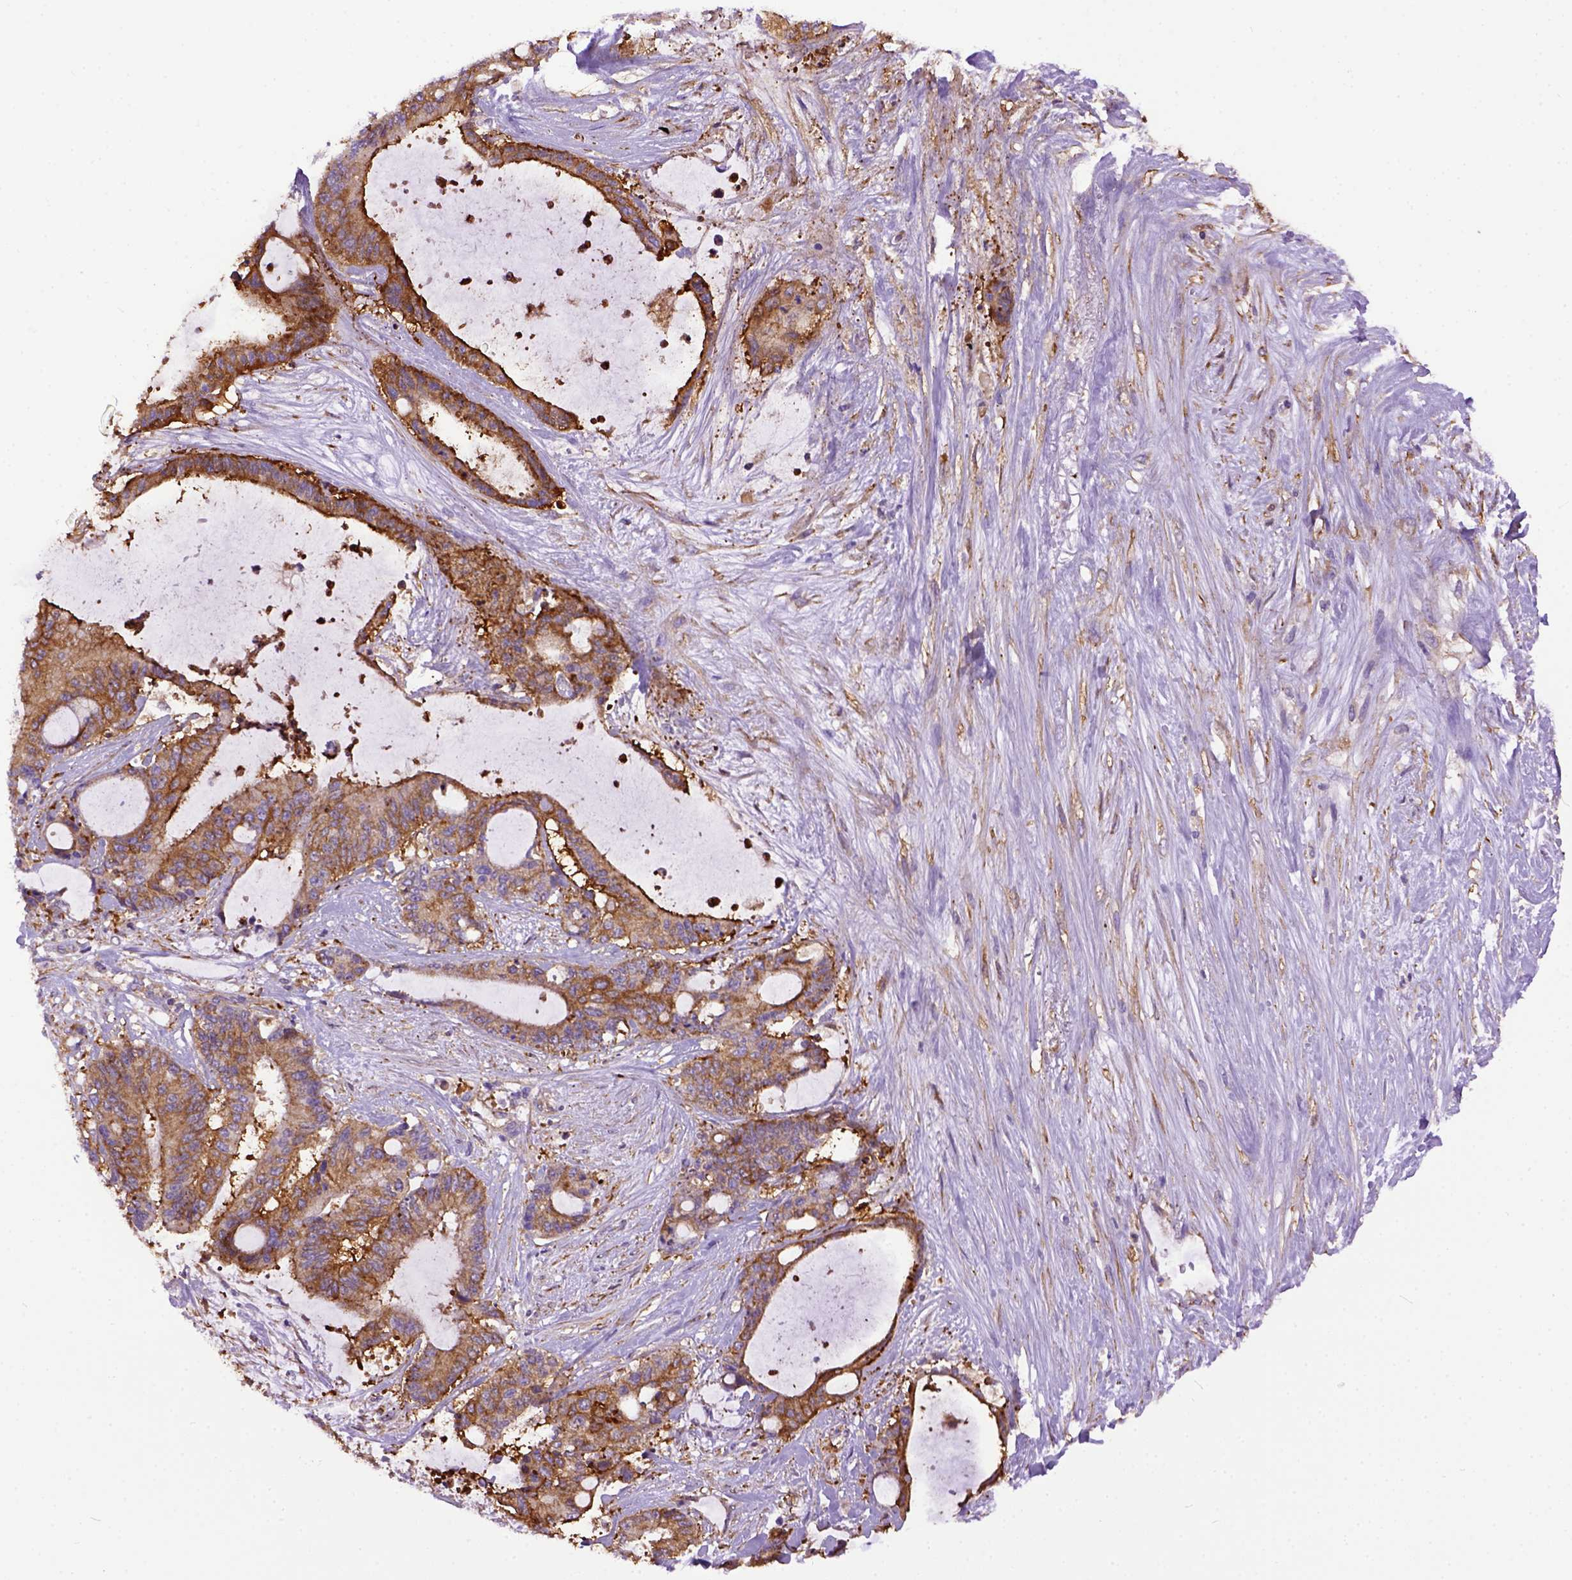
{"staining": {"intensity": "moderate", "quantity": ">75%", "location": "cytoplasmic/membranous"}, "tissue": "liver cancer", "cell_type": "Tumor cells", "image_type": "cancer", "snomed": [{"axis": "morphology", "description": "Normal tissue, NOS"}, {"axis": "morphology", "description": "Cholangiocarcinoma"}, {"axis": "topography", "description": "Liver"}, {"axis": "topography", "description": "Peripheral nerve tissue"}], "caption": "The immunohistochemical stain highlights moderate cytoplasmic/membranous expression in tumor cells of cholangiocarcinoma (liver) tissue.", "gene": "MVP", "patient": {"sex": "female", "age": 73}}